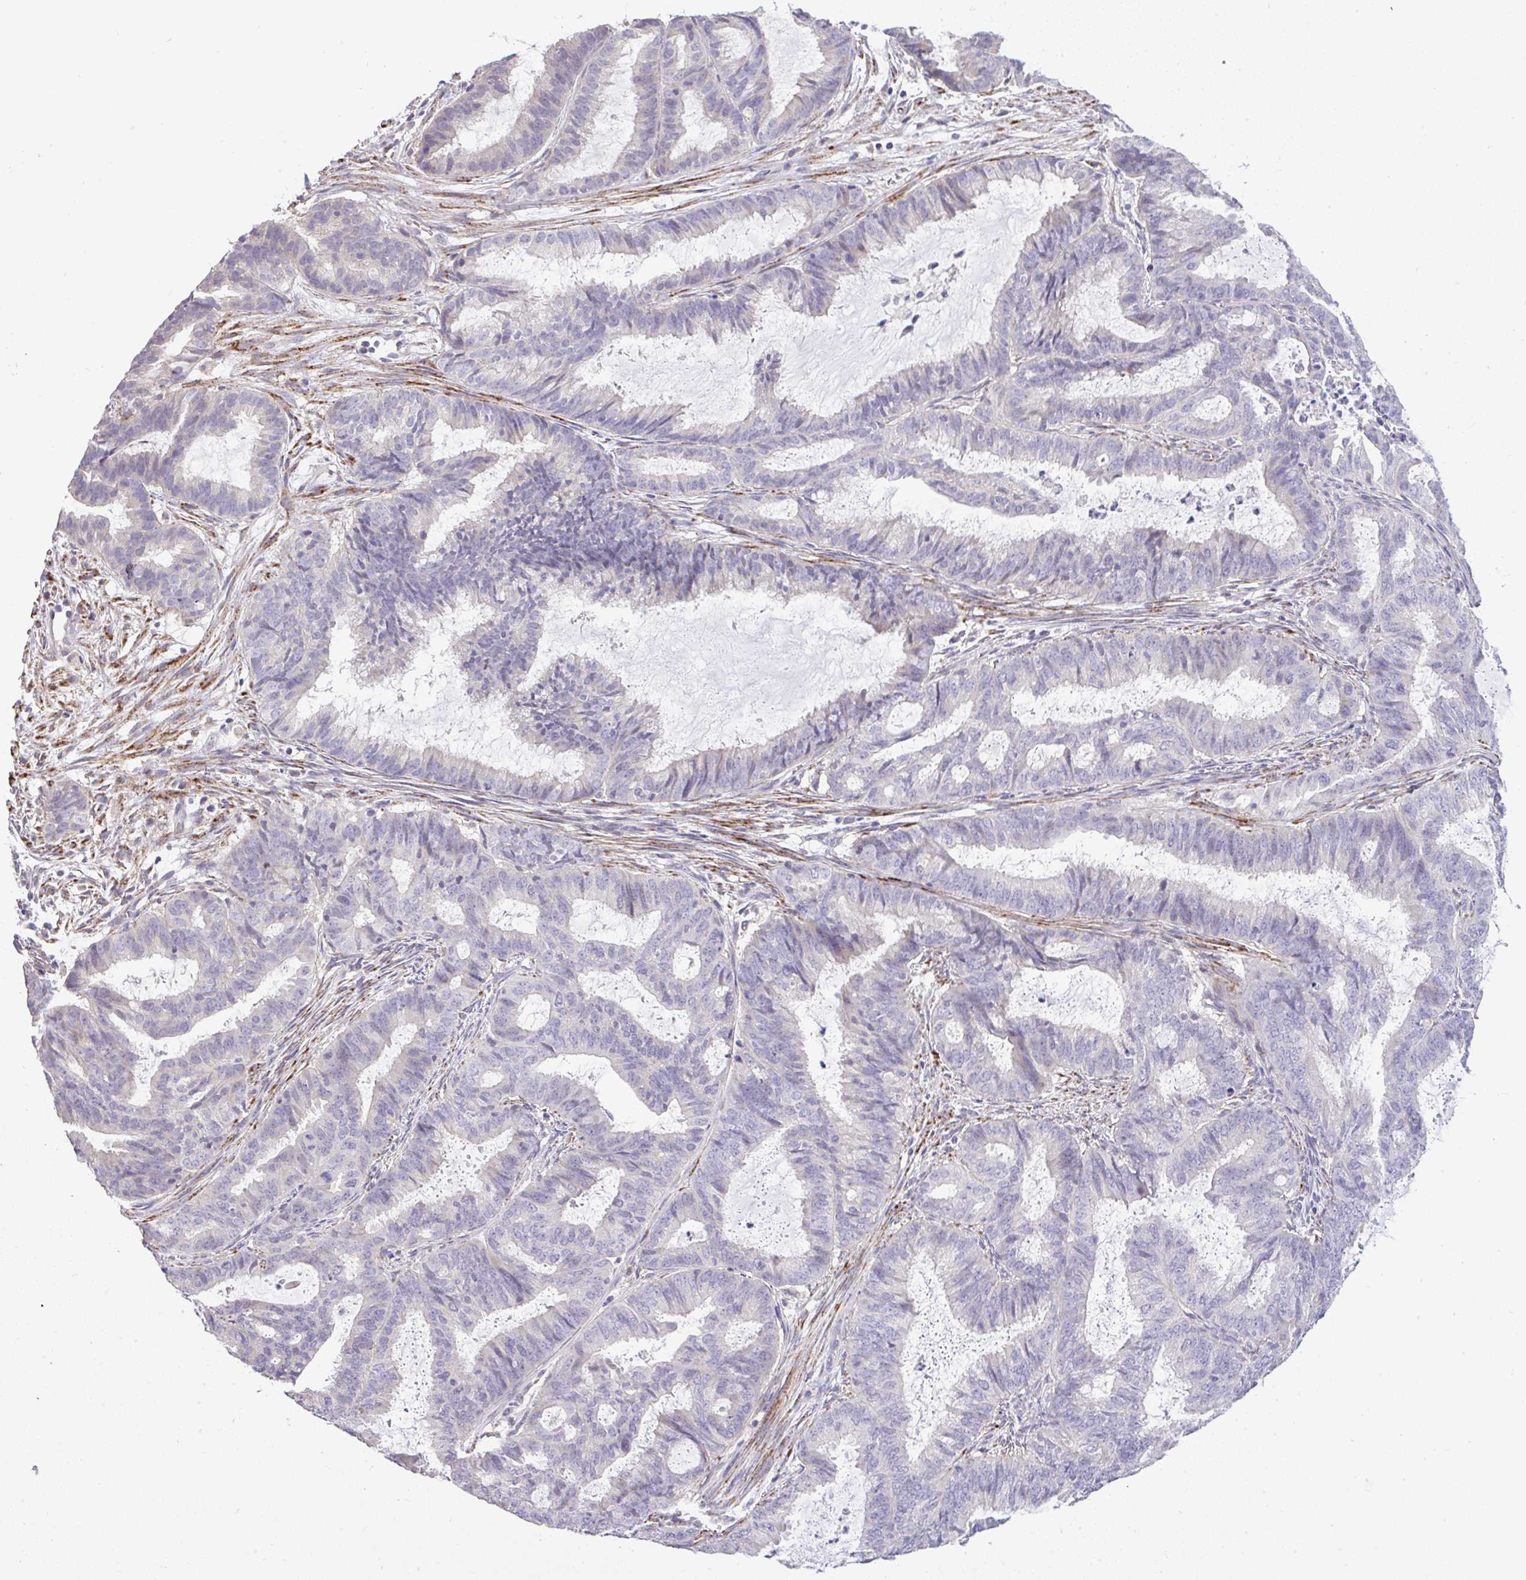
{"staining": {"intensity": "negative", "quantity": "none", "location": "none"}, "tissue": "endometrial cancer", "cell_type": "Tumor cells", "image_type": "cancer", "snomed": [{"axis": "morphology", "description": "Adenocarcinoma, NOS"}, {"axis": "topography", "description": "Endometrium"}], "caption": "DAB (3,3'-diaminobenzidine) immunohistochemical staining of human endometrial adenocarcinoma shows no significant staining in tumor cells.", "gene": "CTU1", "patient": {"sex": "female", "age": 51}}